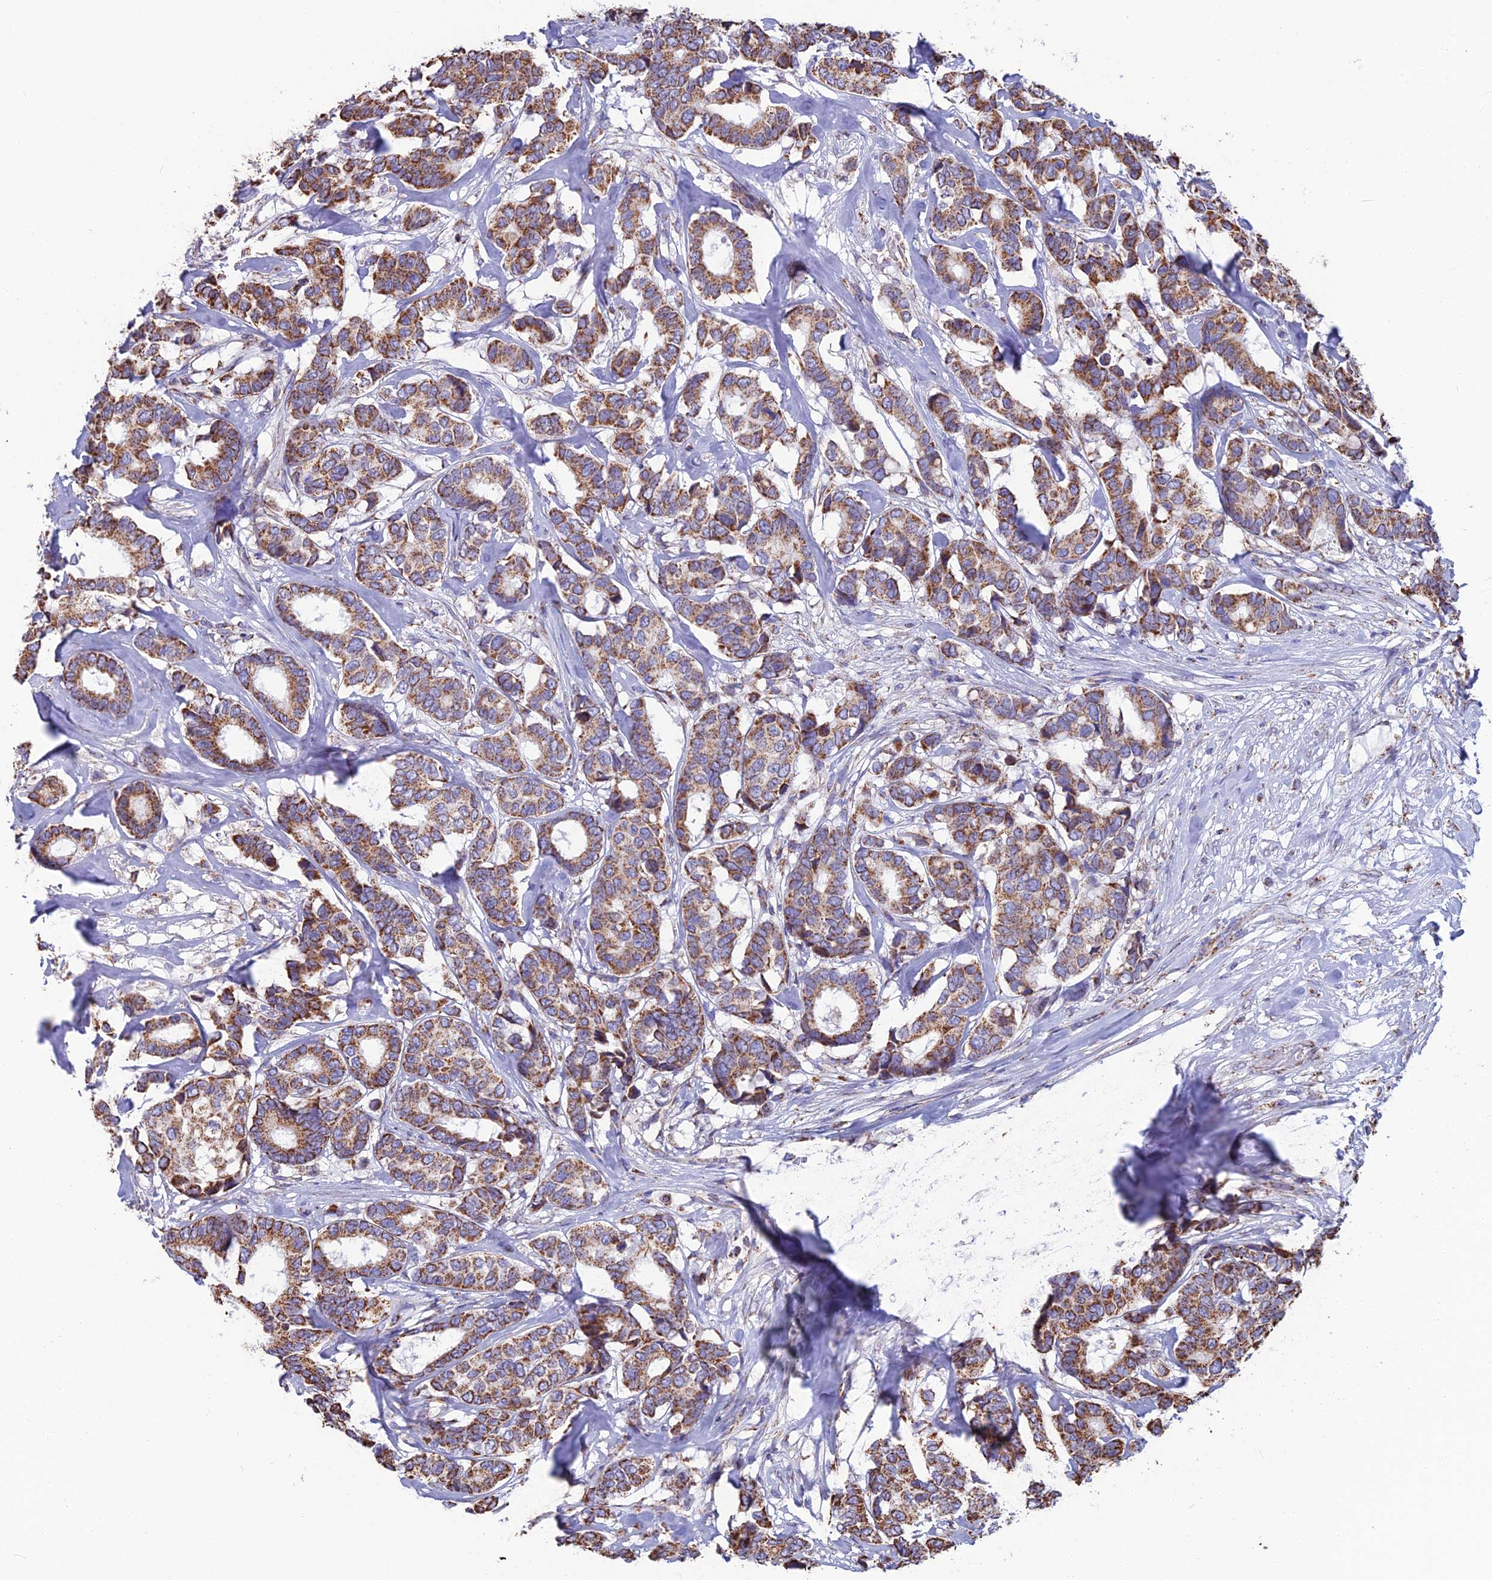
{"staining": {"intensity": "moderate", "quantity": ">75%", "location": "cytoplasmic/membranous"}, "tissue": "breast cancer", "cell_type": "Tumor cells", "image_type": "cancer", "snomed": [{"axis": "morphology", "description": "Duct carcinoma"}, {"axis": "topography", "description": "Breast"}], "caption": "Breast invasive ductal carcinoma stained for a protein exhibits moderate cytoplasmic/membranous positivity in tumor cells.", "gene": "CS", "patient": {"sex": "female", "age": 87}}